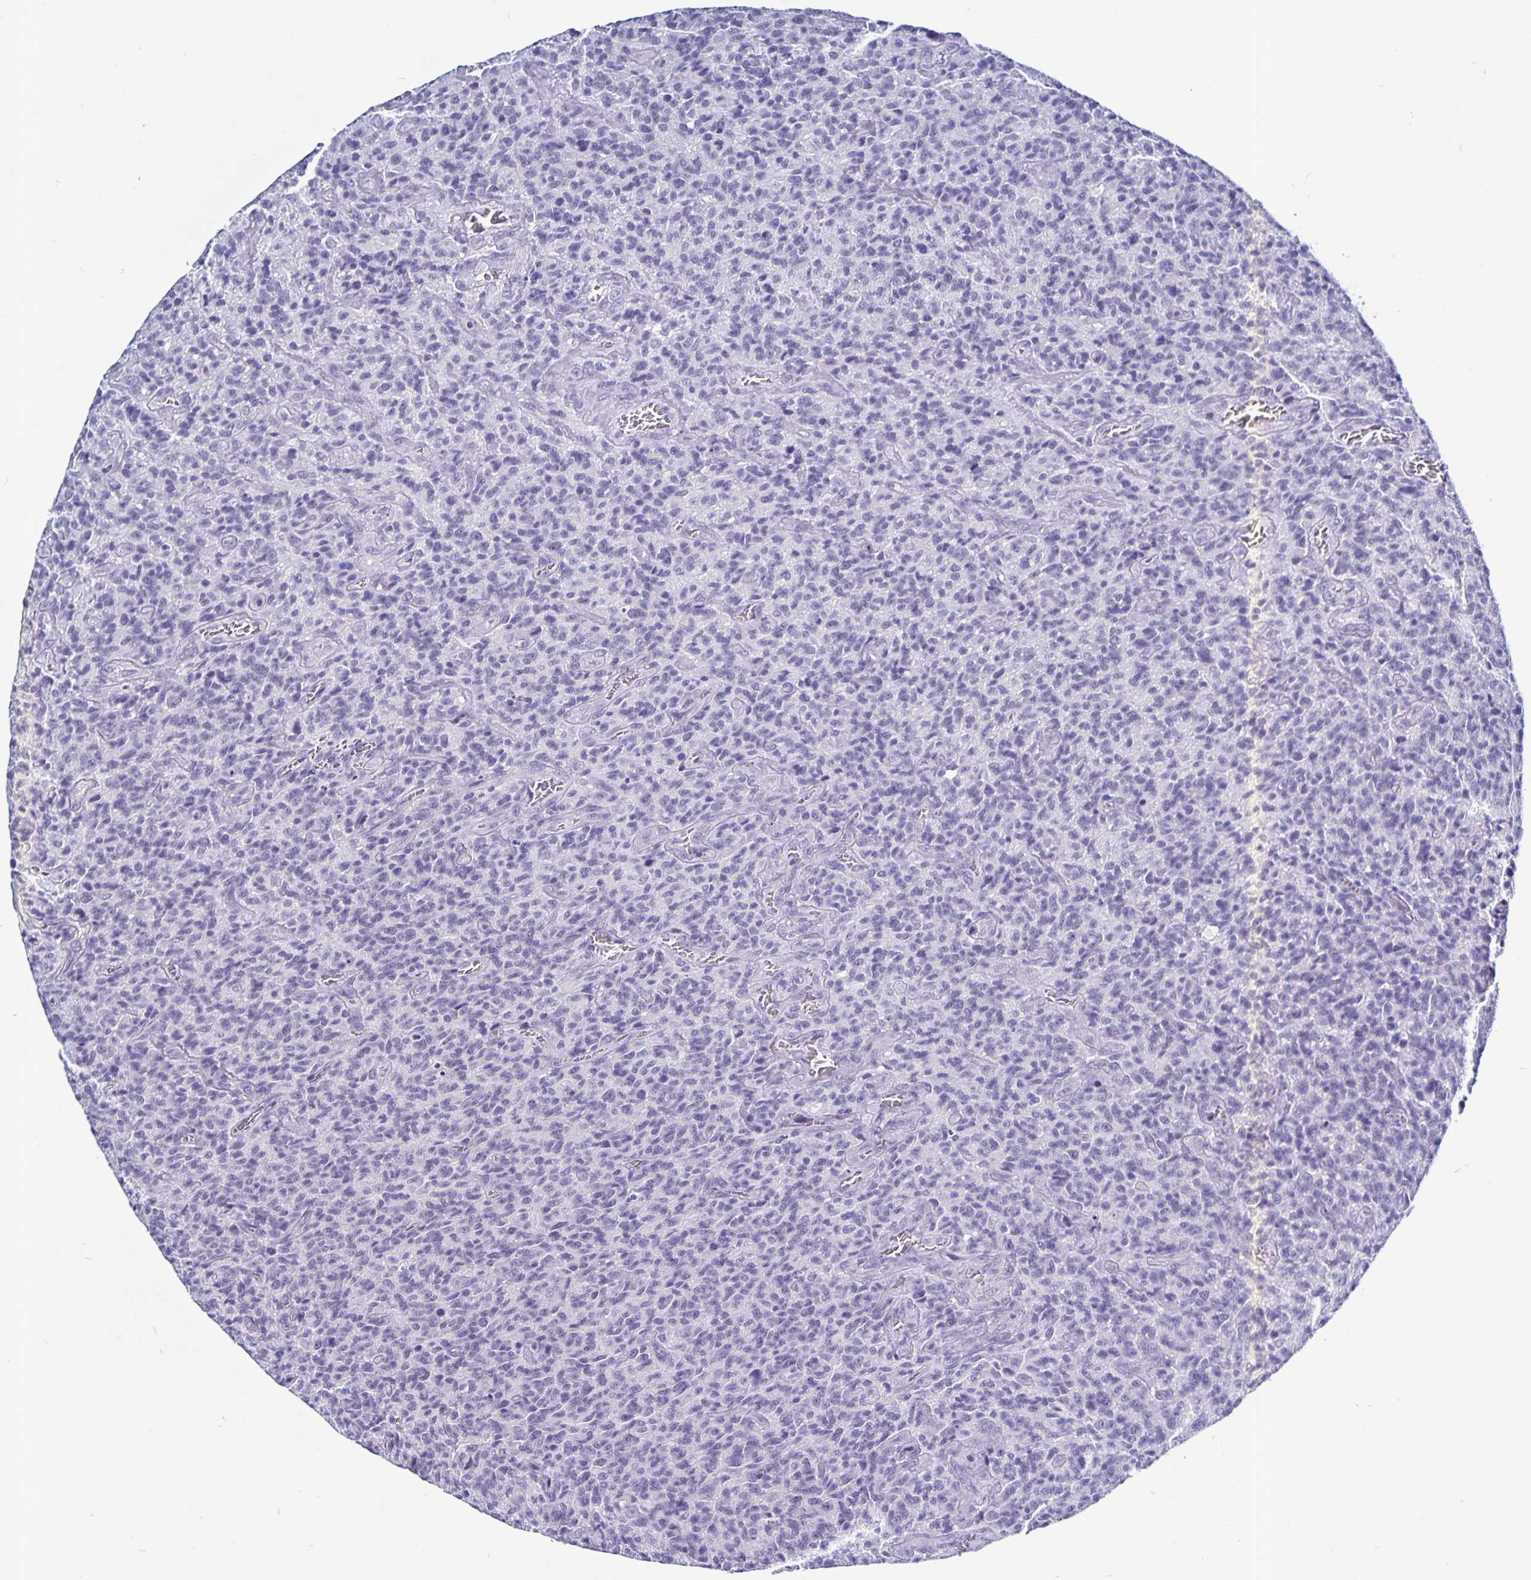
{"staining": {"intensity": "negative", "quantity": "none", "location": "none"}, "tissue": "glioma", "cell_type": "Tumor cells", "image_type": "cancer", "snomed": [{"axis": "morphology", "description": "Glioma, malignant, High grade"}, {"axis": "topography", "description": "Brain"}], "caption": "High power microscopy histopathology image of an immunohistochemistry (IHC) image of glioma, revealing no significant staining in tumor cells.", "gene": "ODF3B", "patient": {"sex": "male", "age": 76}}